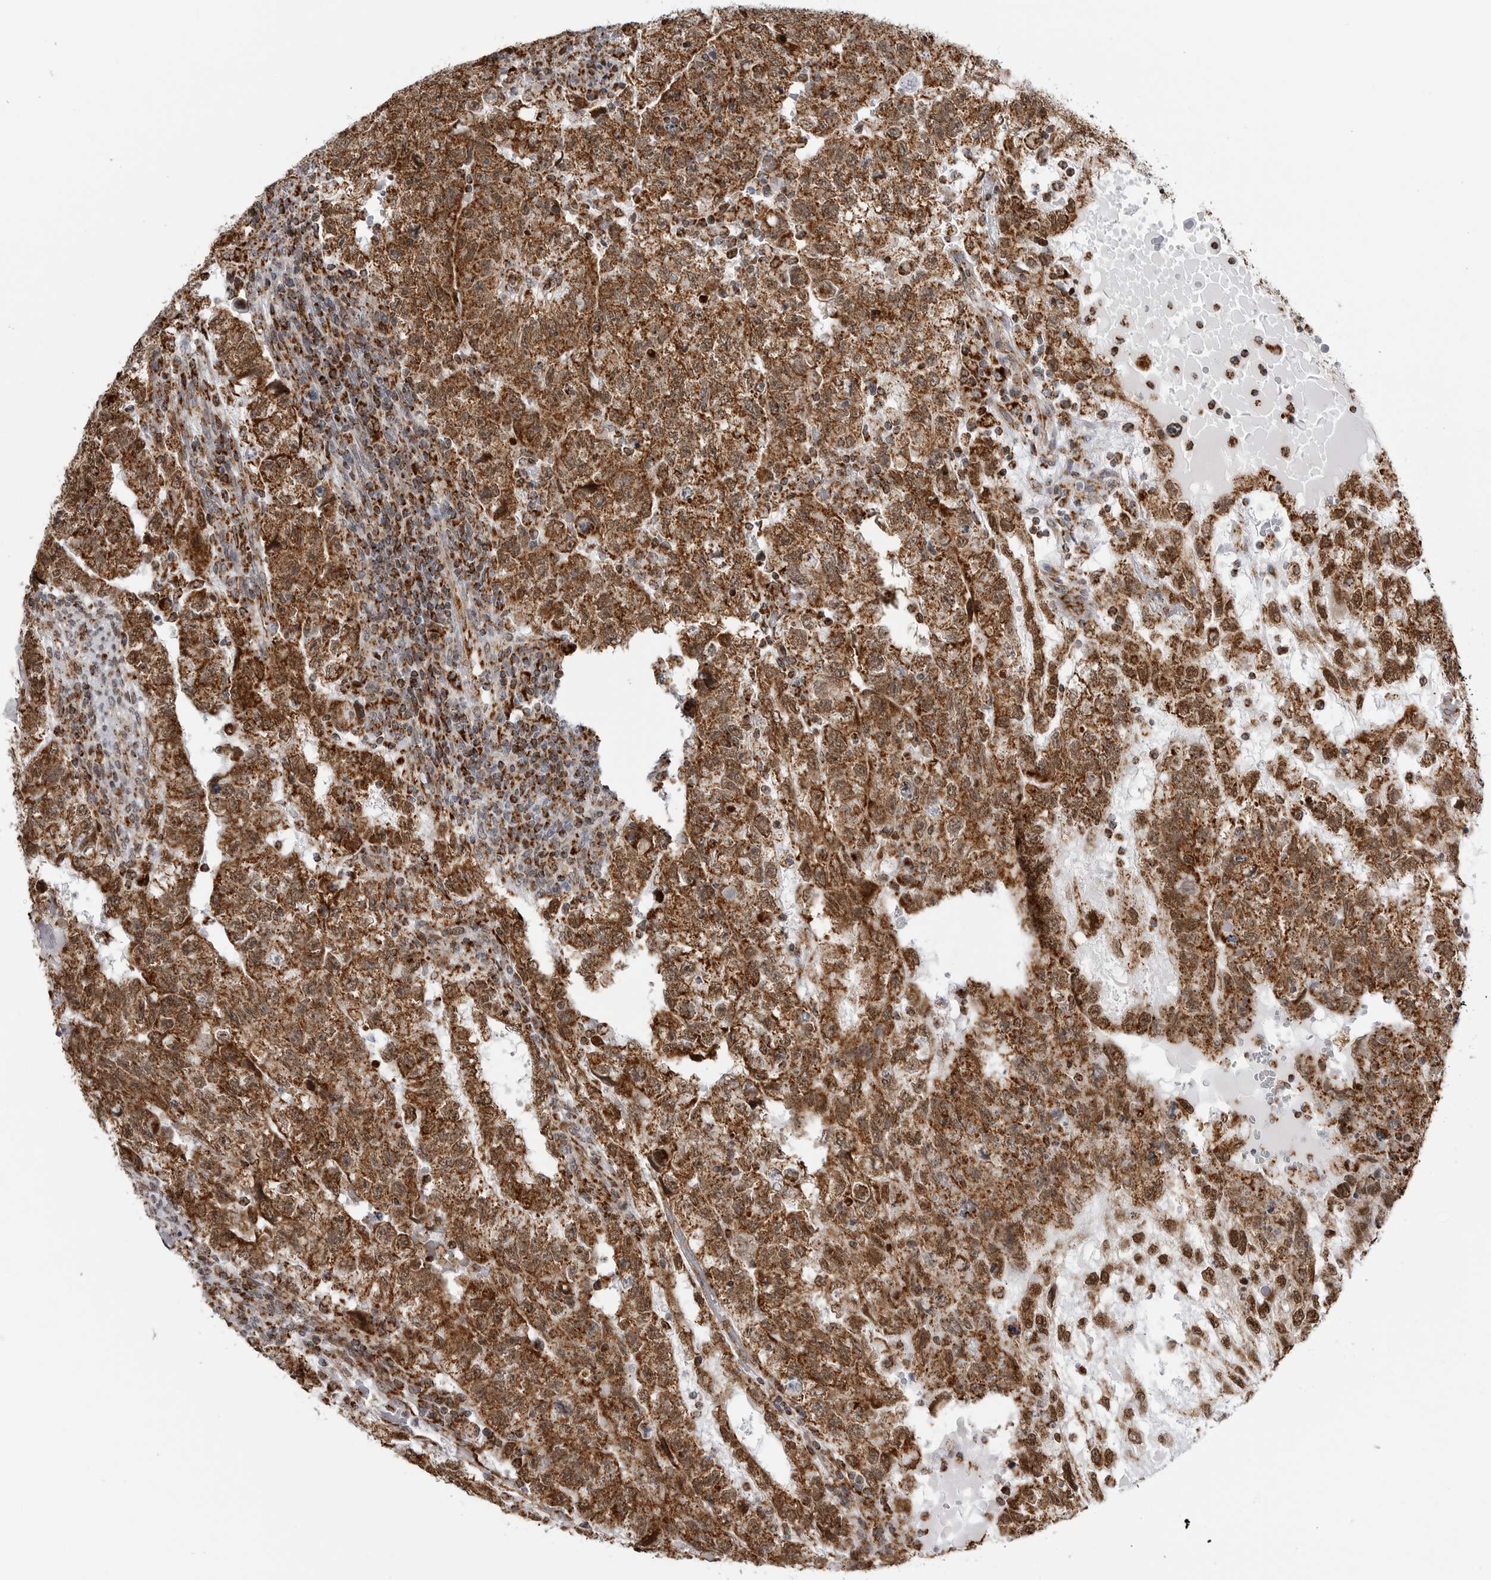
{"staining": {"intensity": "strong", "quantity": ">75%", "location": "cytoplasmic/membranous"}, "tissue": "testis cancer", "cell_type": "Tumor cells", "image_type": "cancer", "snomed": [{"axis": "morphology", "description": "Carcinoma, Embryonal, NOS"}, {"axis": "topography", "description": "Testis"}], "caption": "Protein staining of testis cancer (embryonal carcinoma) tissue reveals strong cytoplasmic/membranous expression in about >75% of tumor cells.", "gene": "COX5A", "patient": {"sex": "male", "age": 36}}